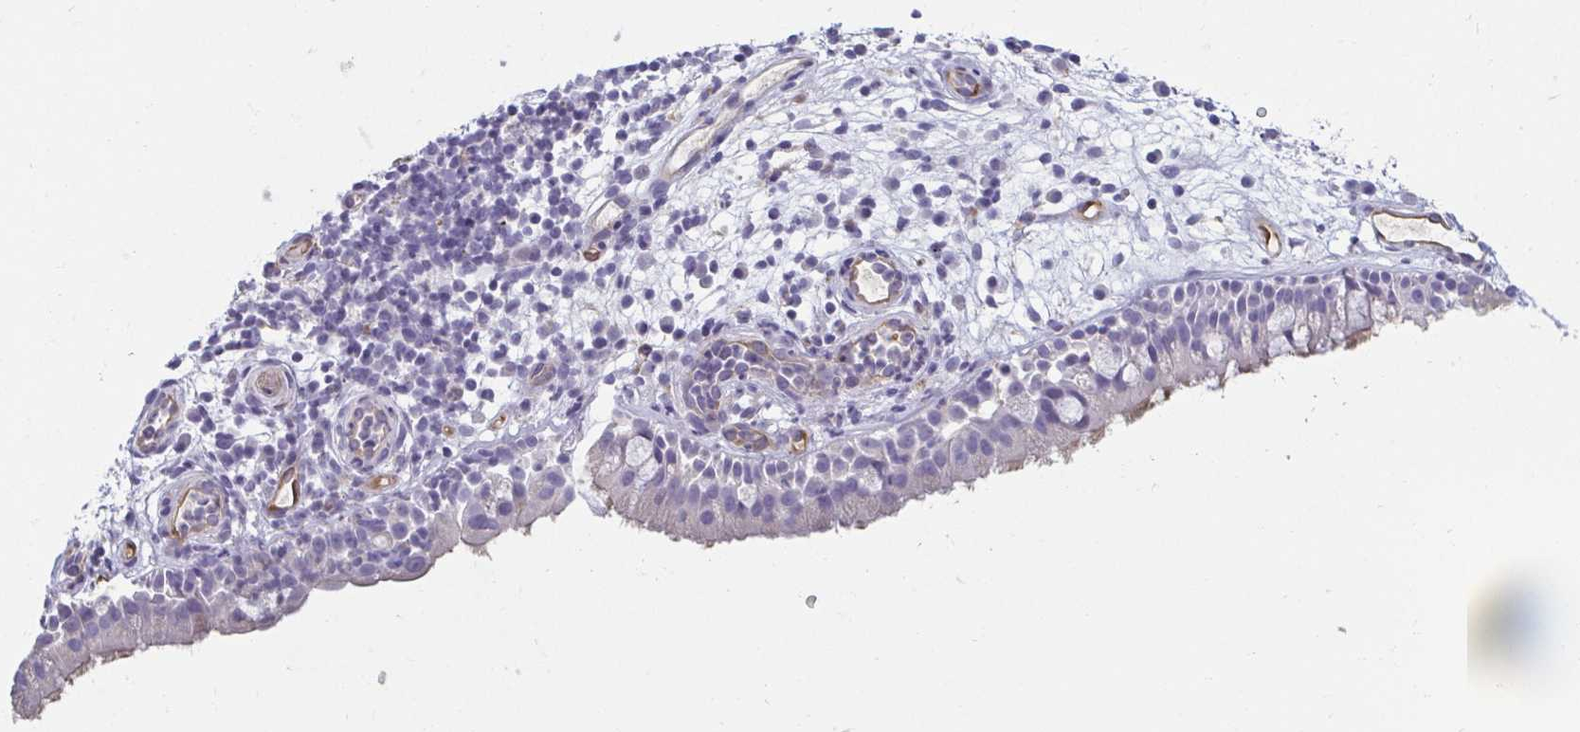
{"staining": {"intensity": "negative", "quantity": "none", "location": "none"}, "tissue": "nasopharynx", "cell_type": "Respiratory epithelial cells", "image_type": "normal", "snomed": [{"axis": "morphology", "description": "Normal tissue, NOS"}, {"axis": "morphology", "description": "Inflammation, NOS"}, {"axis": "topography", "description": "Nasopharynx"}], "caption": "High power microscopy histopathology image of an immunohistochemistry histopathology image of benign nasopharynx, revealing no significant staining in respiratory epithelial cells. (Immunohistochemistry, brightfield microscopy, high magnification).", "gene": "PDE2A", "patient": {"sex": "male", "age": 54}}